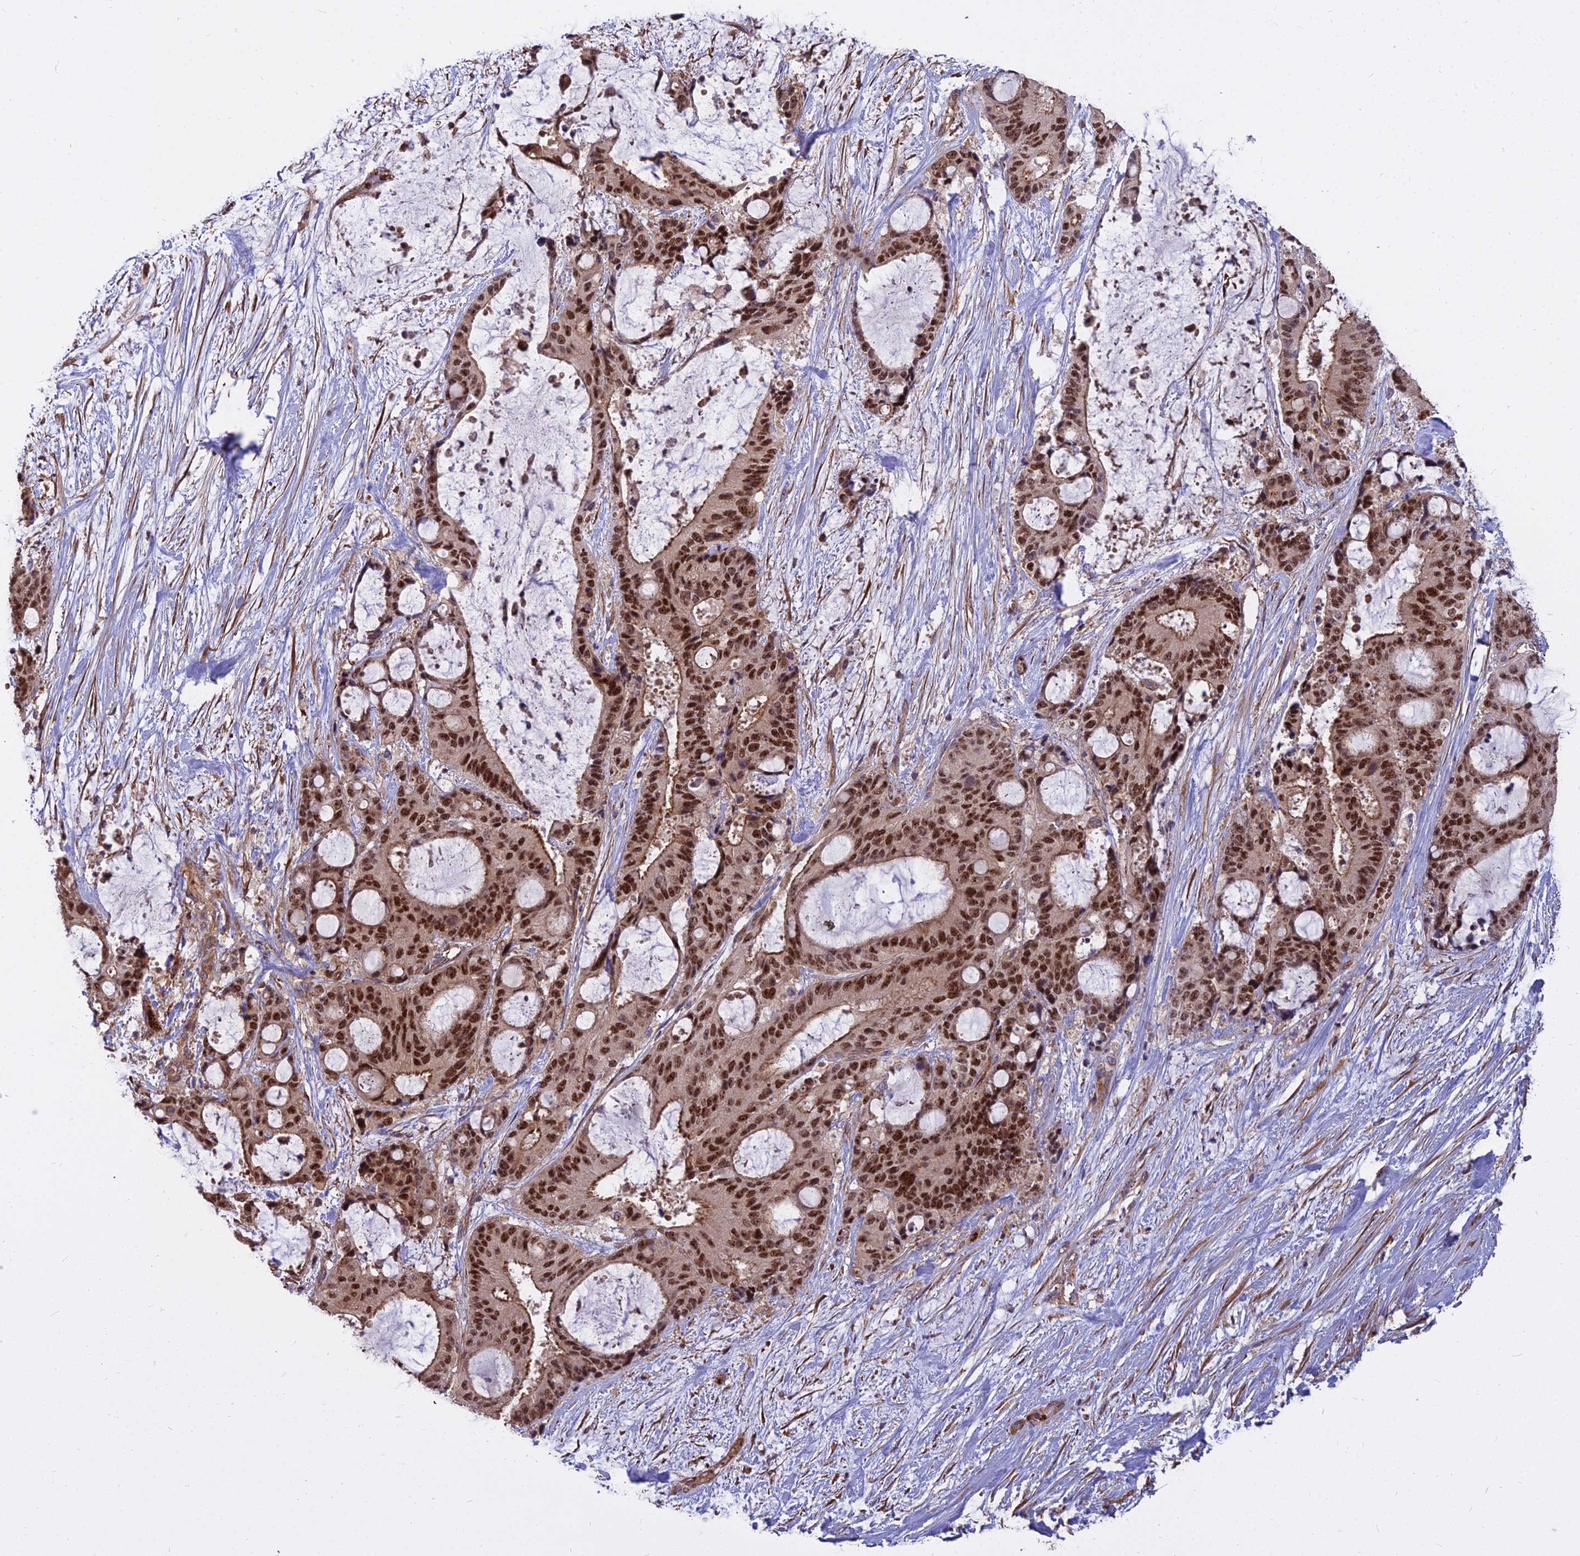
{"staining": {"intensity": "strong", "quantity": ">75%", "location": "cytoplasmic/membranous,nuclear"}, "tissue": "liver cancer", "cell_type": "Tumor cells", "image_type": "cancer", "snomed": [{"axis": "morphology", "description": "Normal tissue, NOS"}, {"axis": "morphology", "description": "Cholangiocarcinoma"}, {"axis": "topography", "description": "Liver"}, {"axis": "topography", "description": "Peripheral nerve tissue"}], "caption": "A brown stain highlights strong cytoplasmic/membranous and nuclear staining of a protein in cholangiocarcinoma (liver) tumor cells. The staining was performed using DAB to visualize the protein expression in brown, while the nuclei were stained in blue with hematoxylin (Magnification: 20x).", "gene": "TCEA3", "patient": {"sex": "female", "age": 73}}